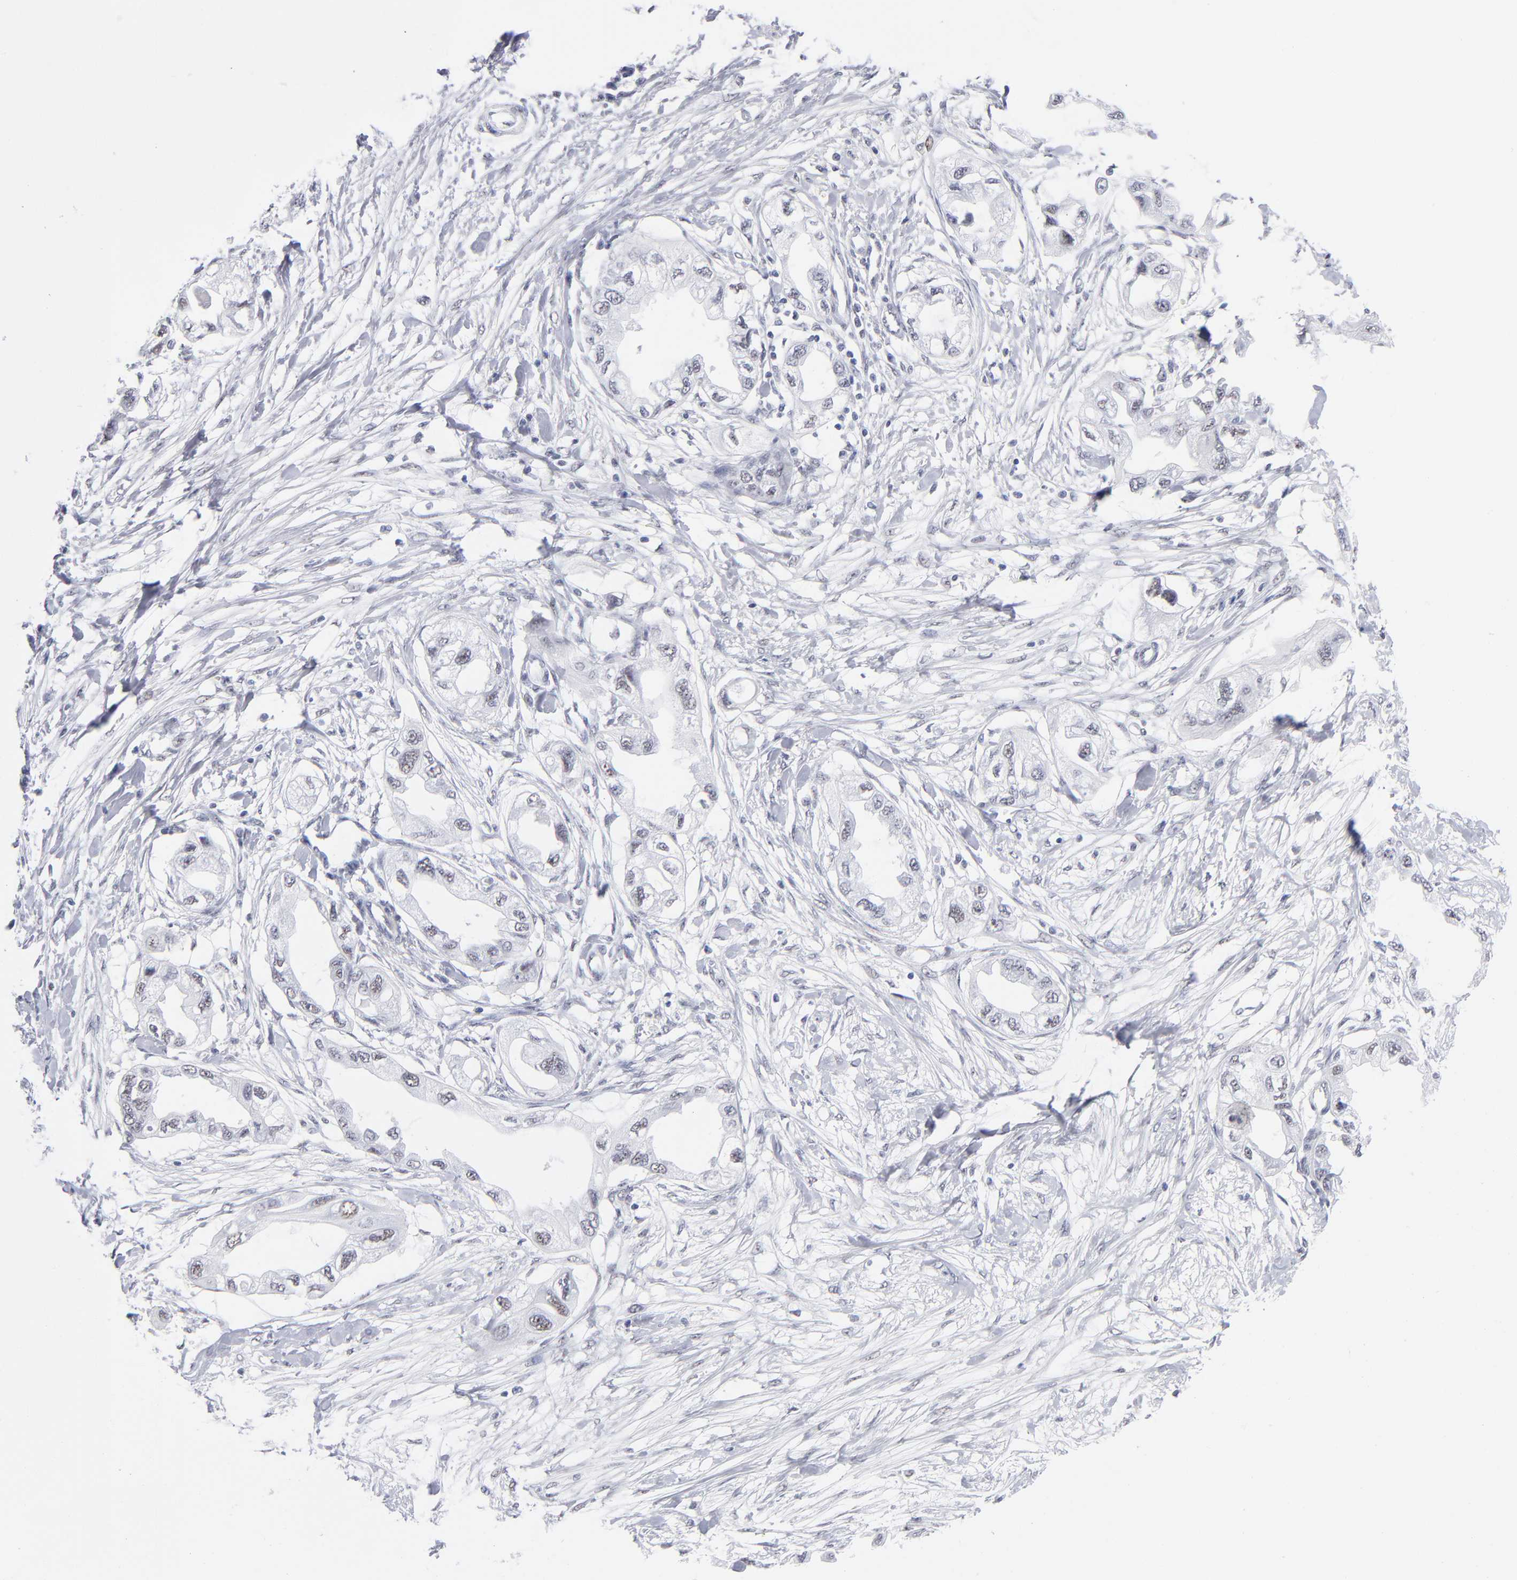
{"staining": {"intensity": "weak", "quantity": "<25%", "location": "nuclear"}, "tissue": "endometrial cancer", "cell_type": "Tumor cells", "image_type": "cancer", "snomed": [{"axis": "morphology", "description": "Adenocarcinoma, NOS"}, {"axis": "topography", "description": "Endometrium"}], "caption": "Immunohistochemistry (IHC) image of neoplastic tissue: human adenocarcinoma (endometrial) stained with DAB (3,3'-diaminobenzidine) reveals no significant protein staining in tumor cells.", "gene": "SNRPB", "patient": {"sex": "female", "age": 67}}